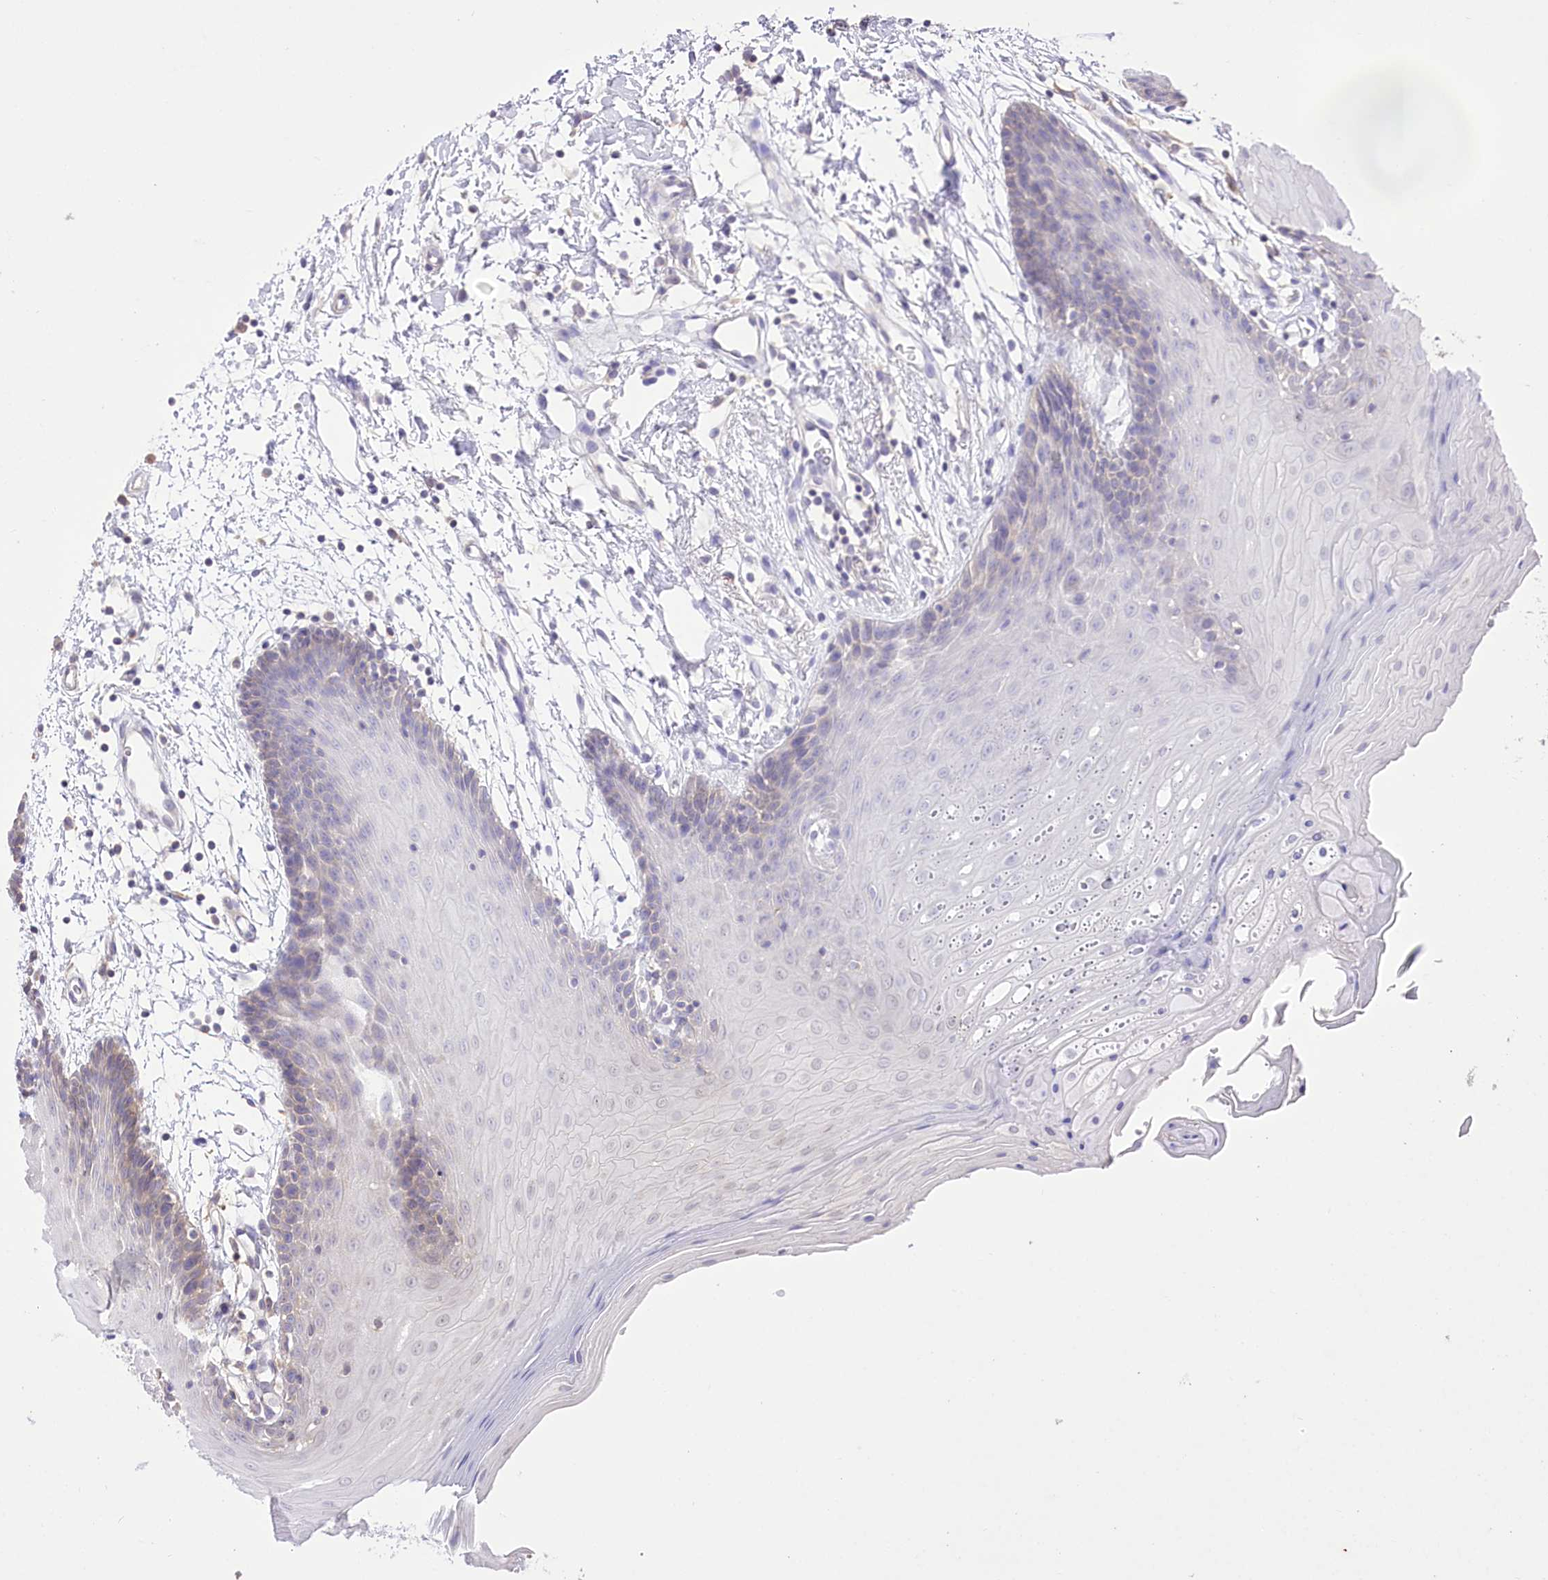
{"staining": {"intensity": "weak", "quantity": "25%-75%", "location": "cytoplasmic/membranous"}, "tissue": "oral mucosa", "cell_type": "Squamous epithelial cells", "image_type": "normal", "snomed": [{"axis": "morphology", "description": "Normal tissue, NOS"}, {"axis": "topography", "description": "Skeletal muscle"}, {"axis": "topography", "description": "Oral tissue"}, {"axis": "topography", "description": "Salivary gland"}, {"axis": "topography", "description": "Peripheral nerve tissue"}], "caption": "Squamous epithelial cells demonstrate low levels of weak cytoplasmic/membranous positivity in approximately 25%-75% of cells in unremarkable oral mucosa. (DAB IHC, brown staining for protein, blue staining for nuclei).", "gene": "XYLB", "patient": {"sex": "male", "age": 54}}